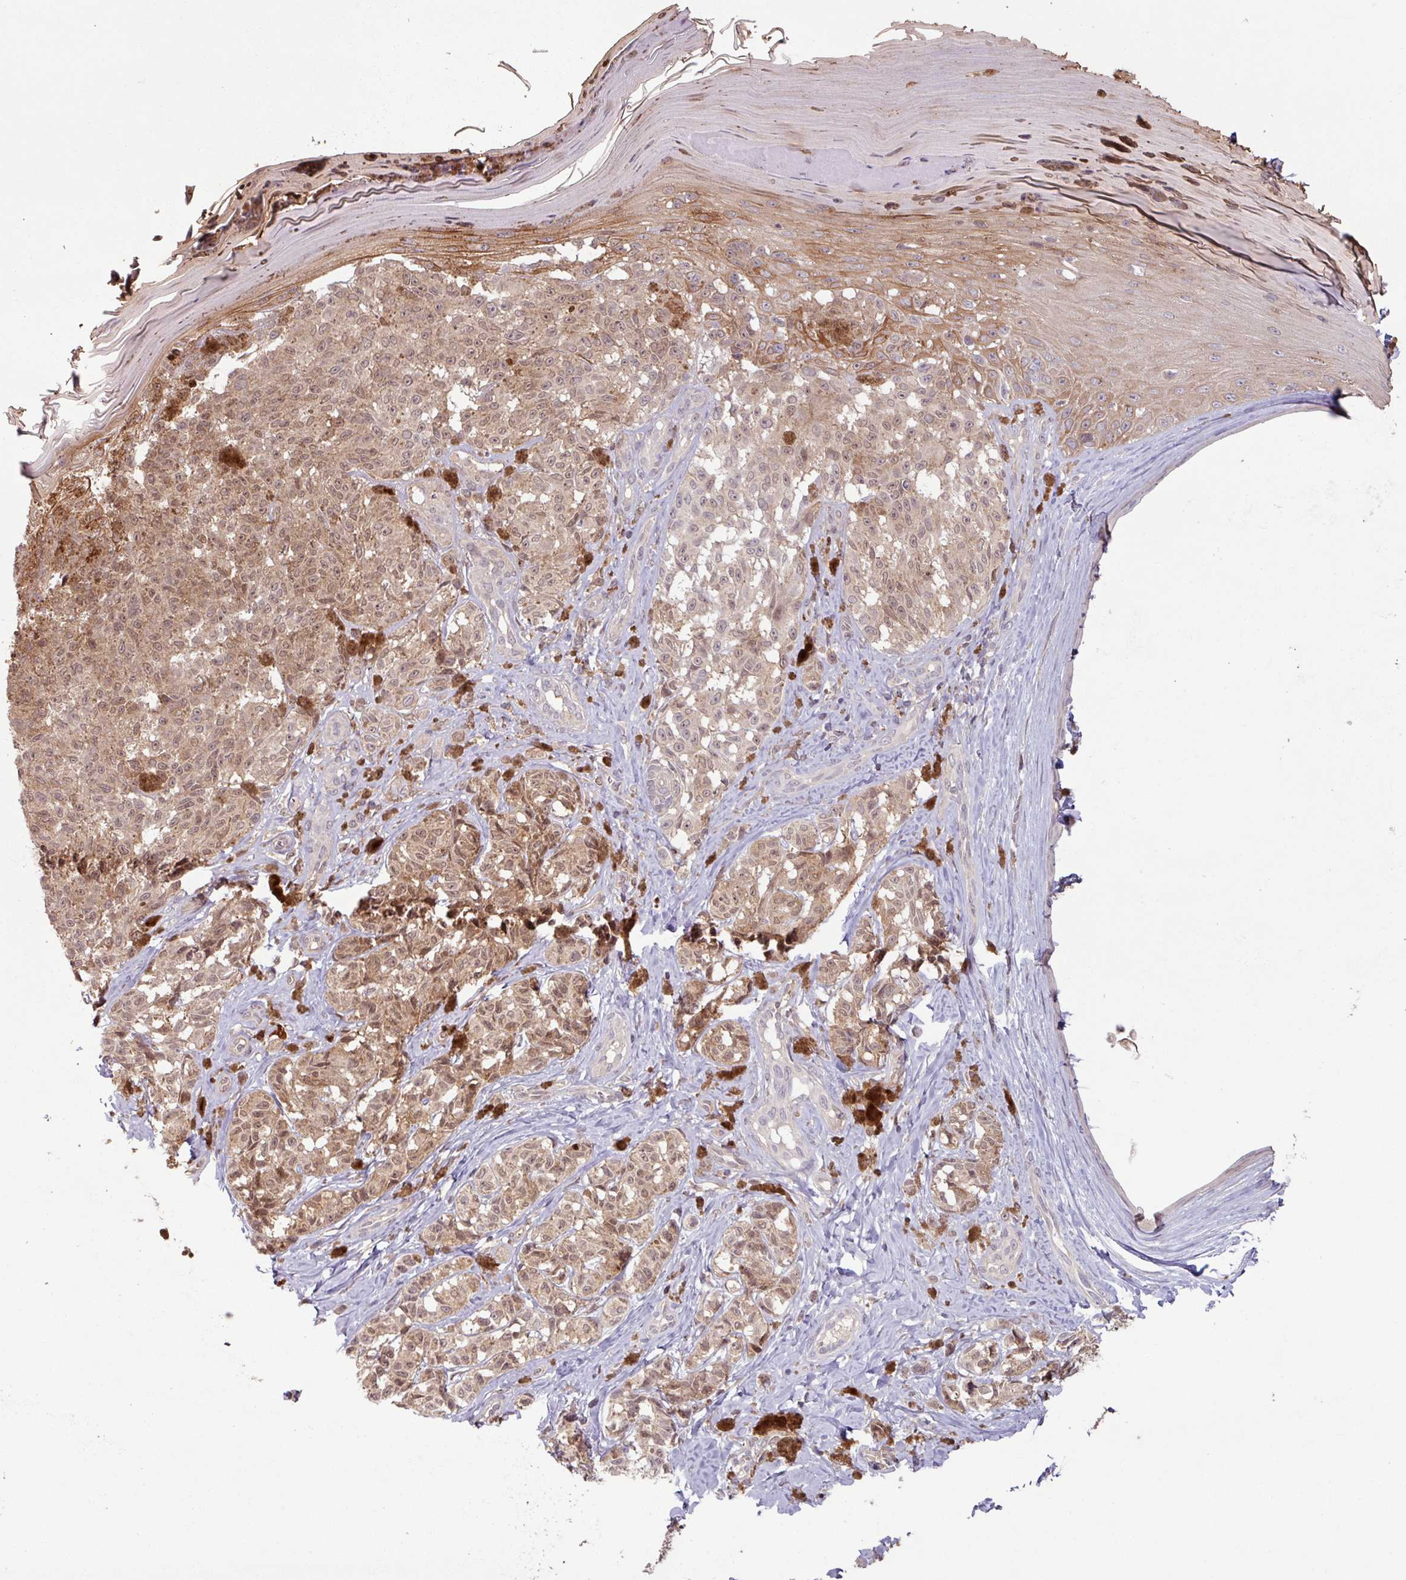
{"staining": {"intensity": "moderate", "quantity": ">75%", "location": "cytoplasmic/membranous,nuclear"}, "tissue": "melanoma", "cell_type": "Tumor cells", "image_type": "cancer", "snomed": [{"axis": "morphology", "description": "Malignant melanoma, NOS"}, {"axis": "topography", "description": "Skin"}], "caption": "Melanoma stained with a brown dye shows moderate cytoplasmic/membranous and nuclear positive expression in approximately >75% of tumor cells.", "gene": "OR6B1", "patient": {"sex": "female", "age": 65}}